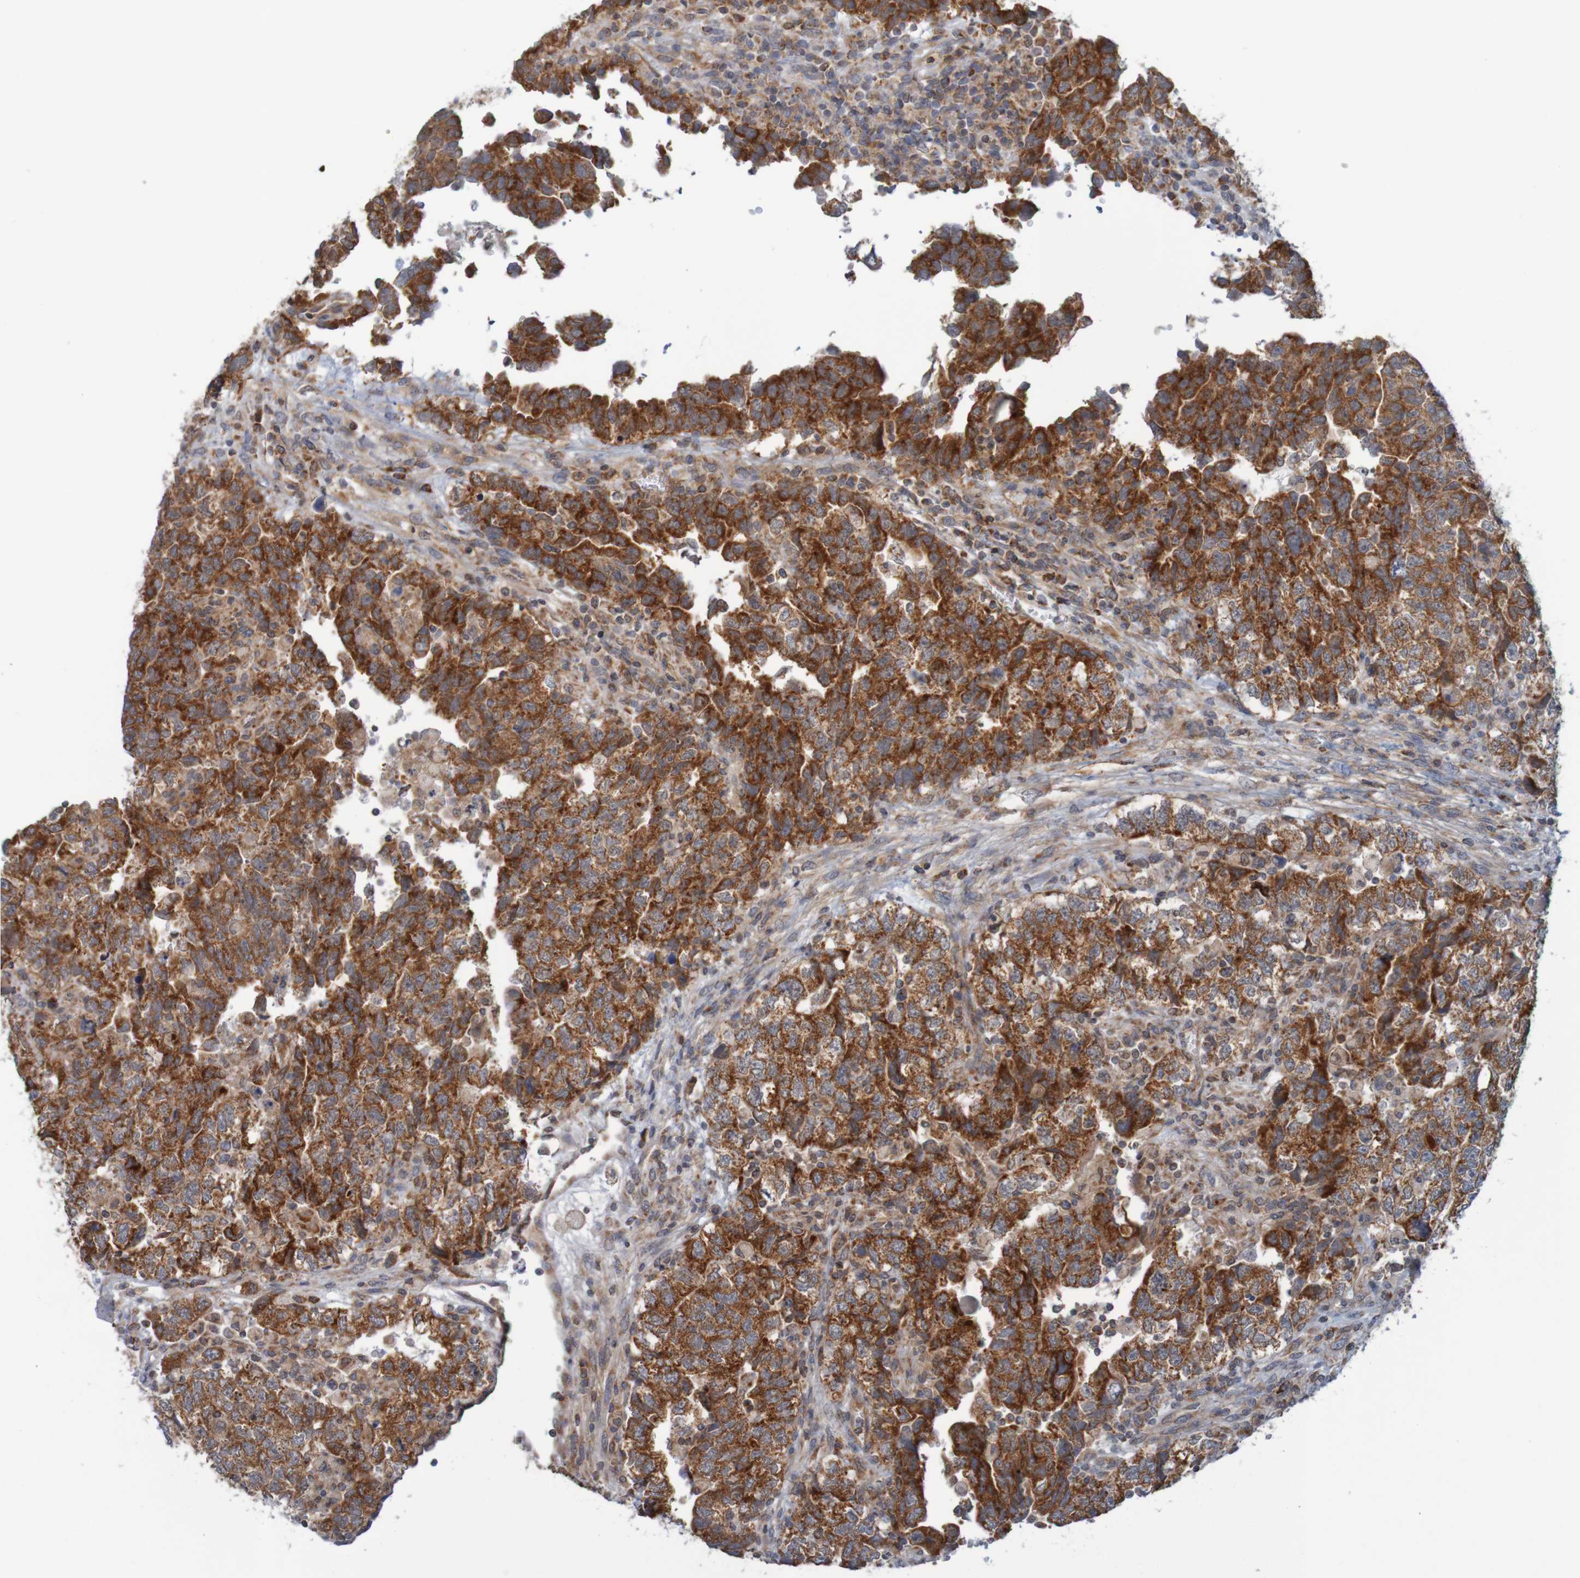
{"staining": {"intensity": "strong", "quantity": ">75%", "location": "cytoplasmic/membranous"}, "tissue": "testis cancer", "cell_type": "Tumor cells", "image_type": "cancer", "snomed": [{"axis": "morphology", "description": "Carcinoma, Embryonal, NOS"}, {"axis": "topography", "description": "Testis"}], "caption": "Protein expression analysis of embryonal carcinoma (testis) reveals strong cytoplasmic/membranous expression in about >75% of tumor cells. The protein is shown in brown color, while the nuclei are stained blue.", "gene": "NAV2", "patient": {"sex": "male", "age": 36}}